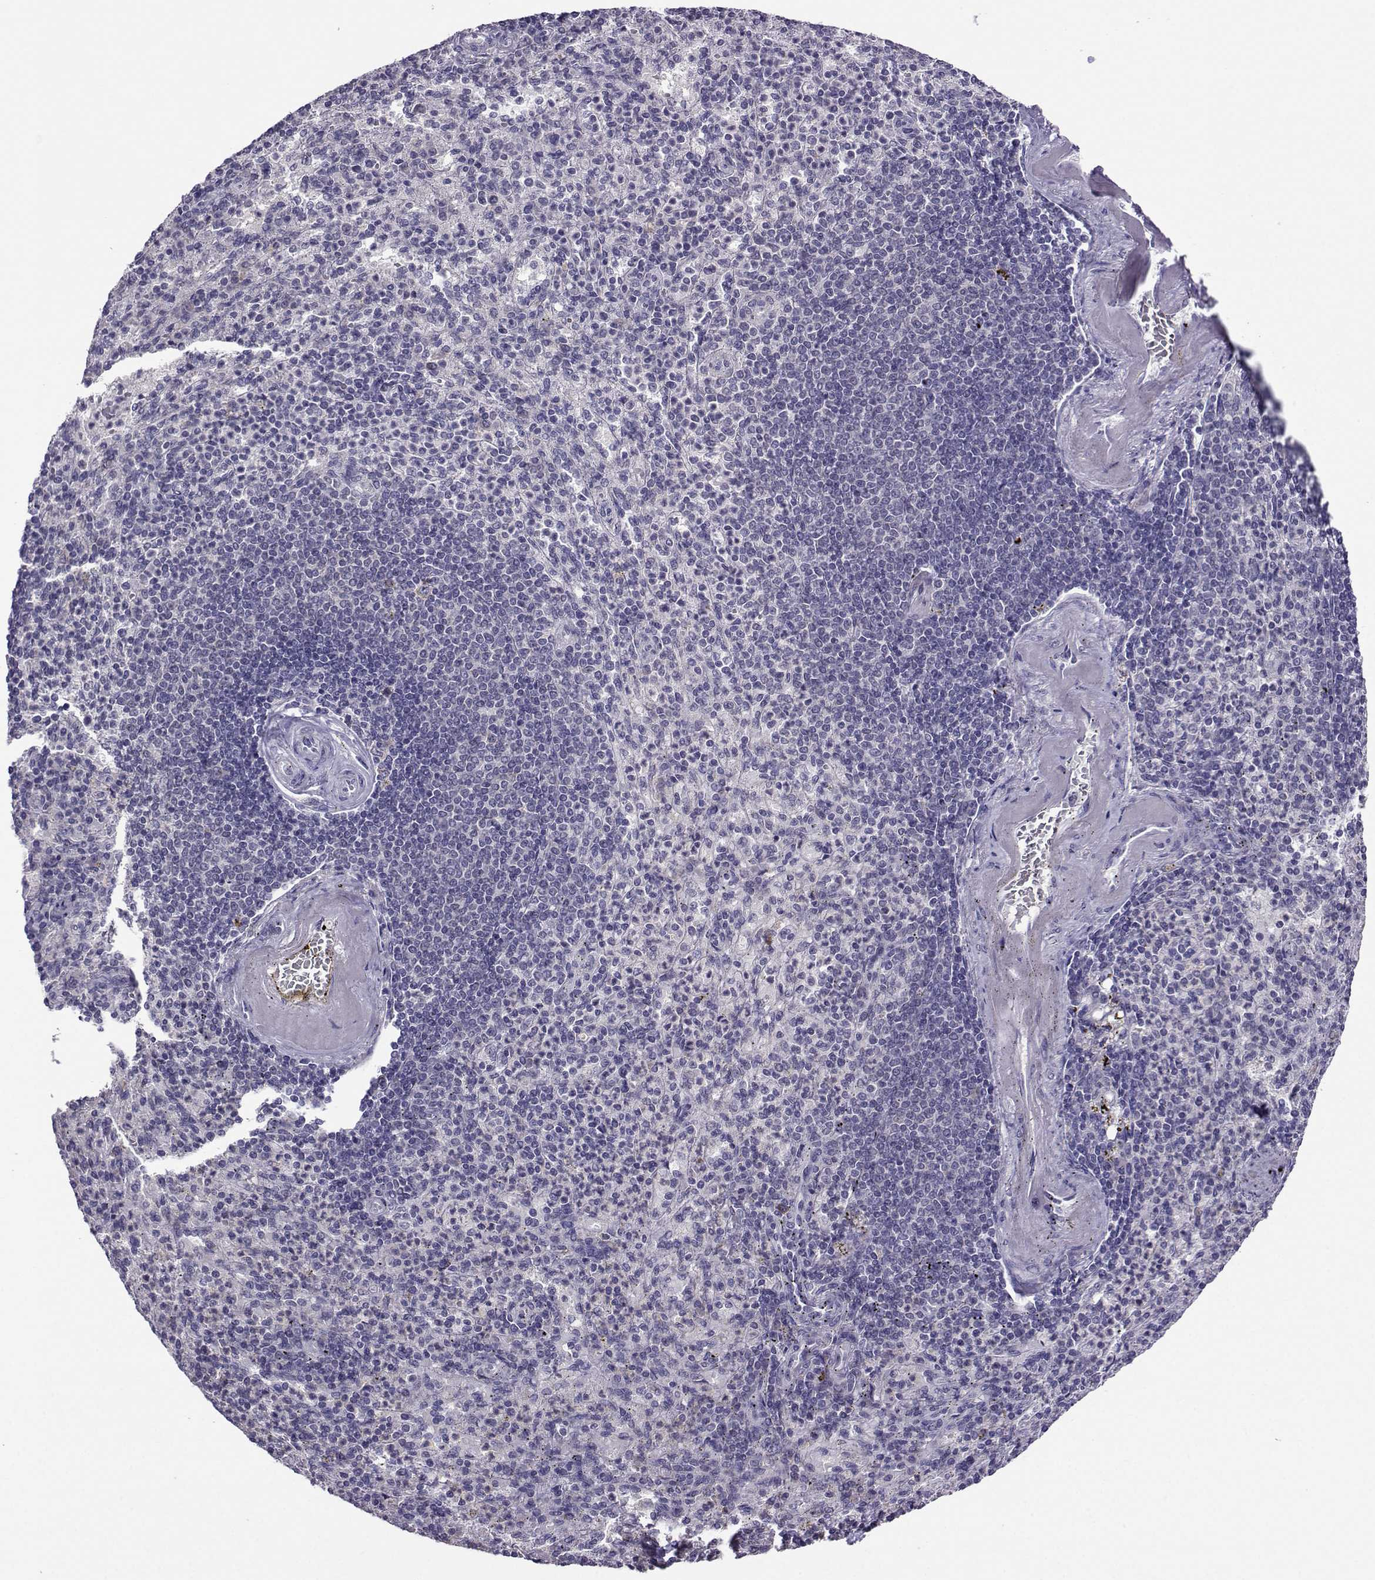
{"staining": {"intensity": "negative", "quantity": "none", "location": "none"}, "tissue": "spleen", "cell_type": "Cells in red pulp", "image_type": "normal", "snomed": [{"axis": "morphology", "description": "Normal tissue, NOS"}, {"axis": "topography", "description": "Spleen"}], "caption": "The micrograph displays no staining of cells in red pulp in benign spleen. (IHC, brightfield microscopy, high magnification).", "gene": "DDX20", "patient": {"sex": "female", "age": 74}}